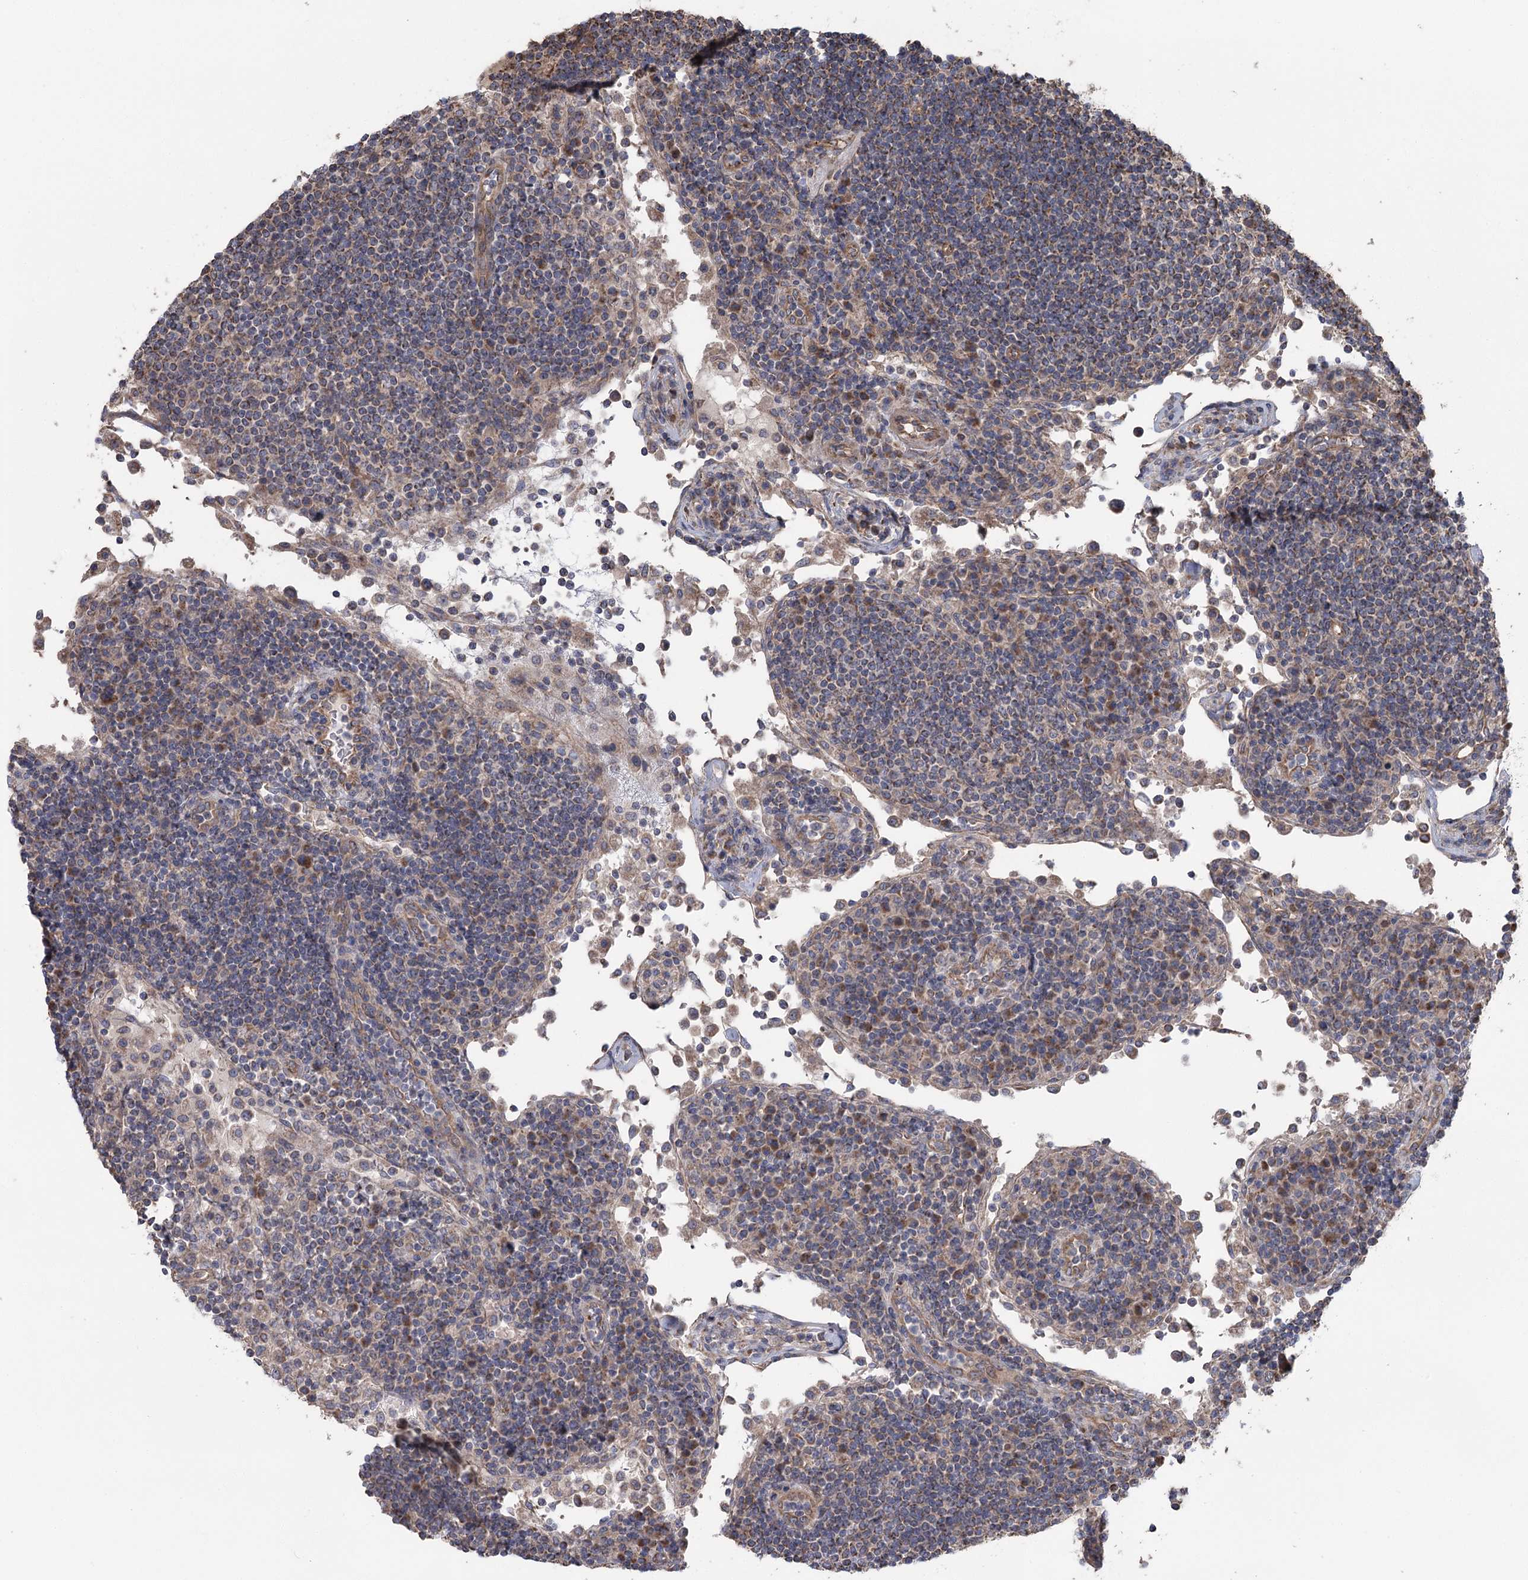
{"staining": {"intensity": "moderate", "quantity": ">75%", "location": "cytoplasmic/membranous"}, "tissue": "lymph node", "cell_type": "Germinal center cells", "image_type": "normal", "snomed": [{"axis": "morphology", "description": "Normal tissue, NOS"}, {"axis": "topography", "description": "Lymph node"}], "caption": "Lymph node was stained to show a protein in brown. There is medium levels of moderate cytoplasmic/membranous expression in about >75% of germinal center cells. The protein of interest is shown in brown color, while the nuclei are stained blue.", "gene": "RWDD4", "patient": {"sex": "female", "age": 53}}